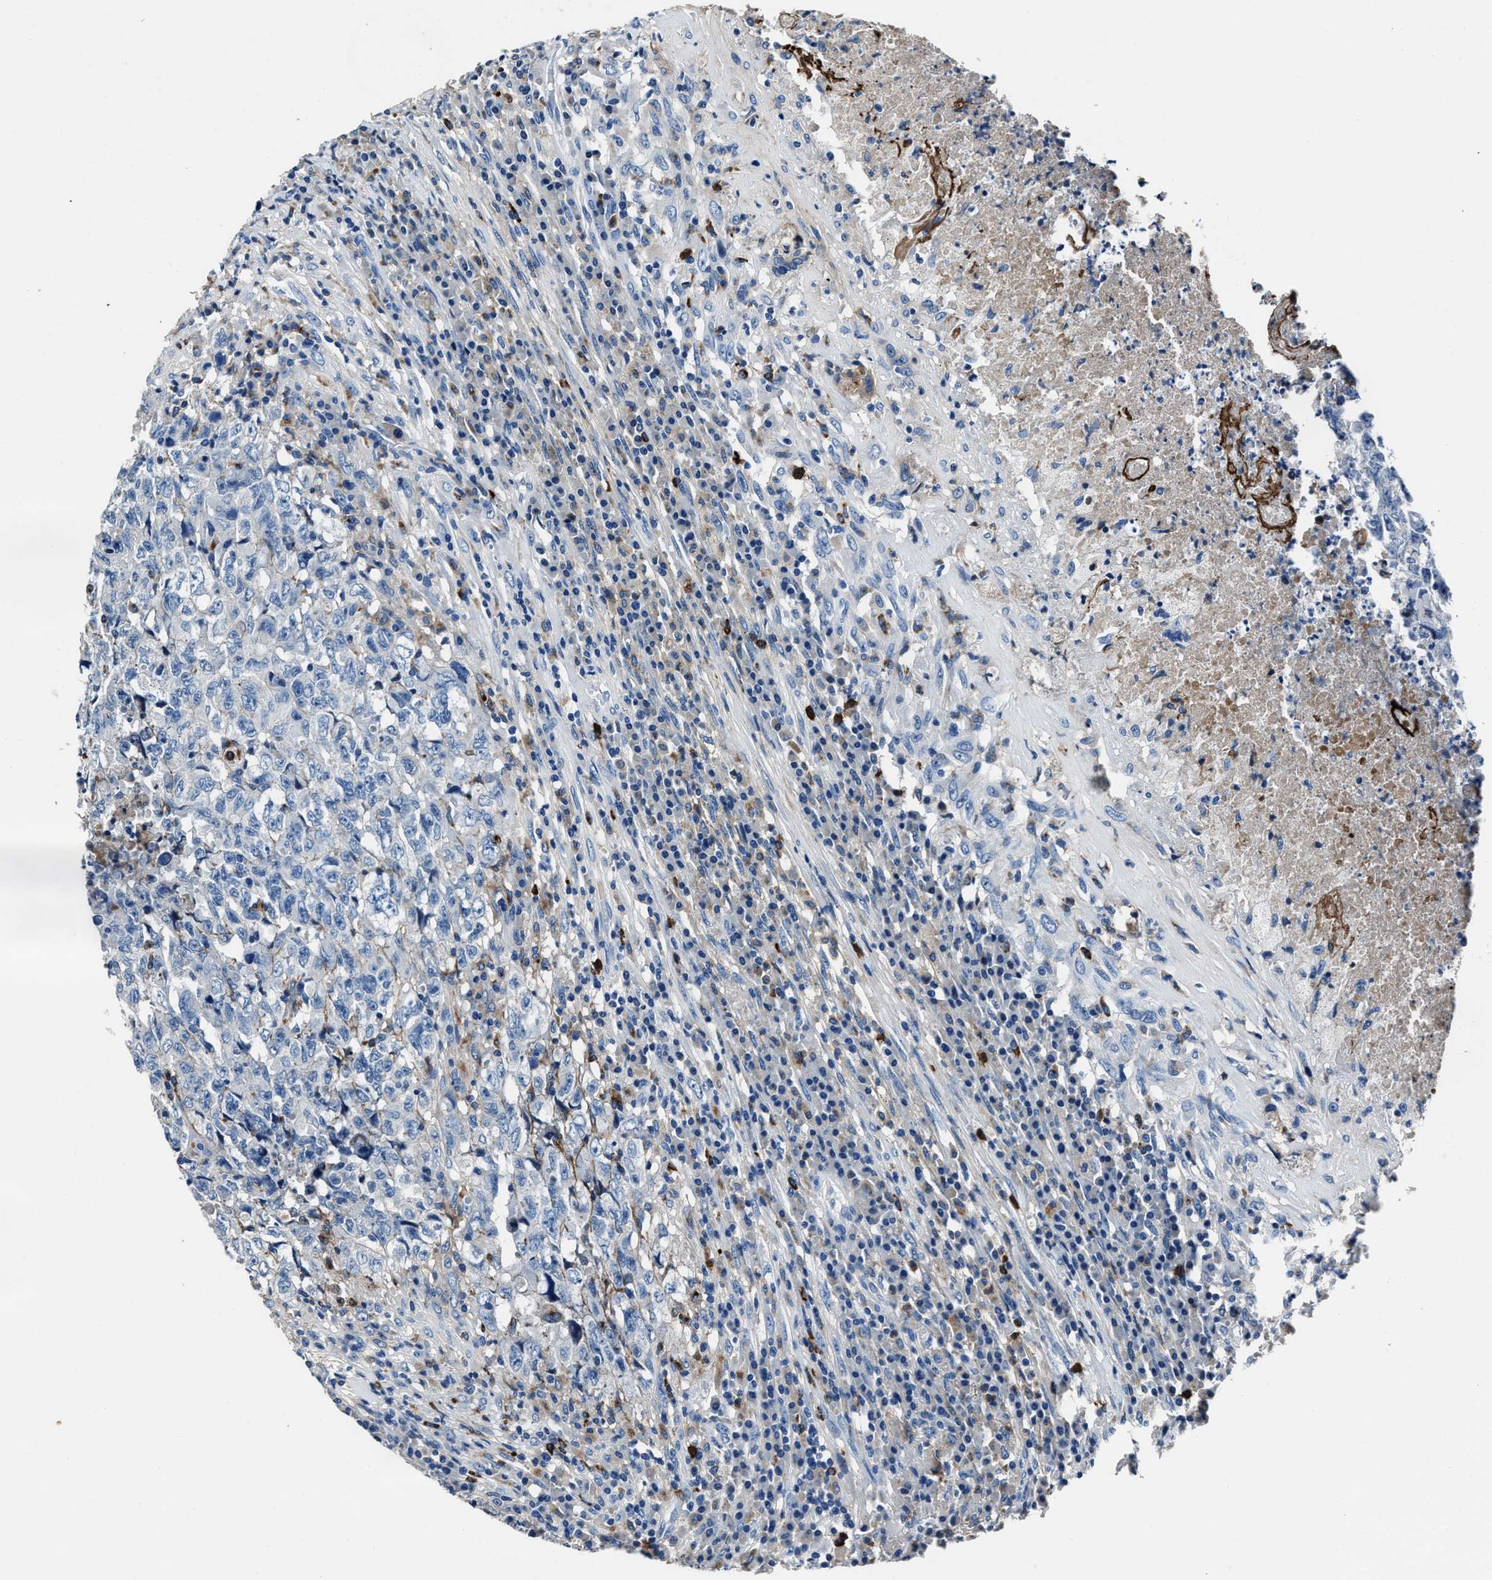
{"staining": {"intensity": "negative", "quantity": "none", "location": "none"}, "tissue": "testis cancer", "cell_type": "Tumor cells", "image_type": "cancer", "snomed": [{"axis": "morphology", "description": "Necrosis, NOS"}, {"axis": "morphology", "description": "Carcinoma, Embryonal, NOS"}, {"axis": "topography", "description": "Testis"}], "caption": "Immunohistochemistry (IHC) photomicrograph of neoplastic tissue: human embryonal carcinoma (testis) stained with DAB (3,3'-diaminobenzidine) shows no significant protein expression in tumor cells.", "gene": "FGL2", "patient": {"sex": "male", "age": 19}}